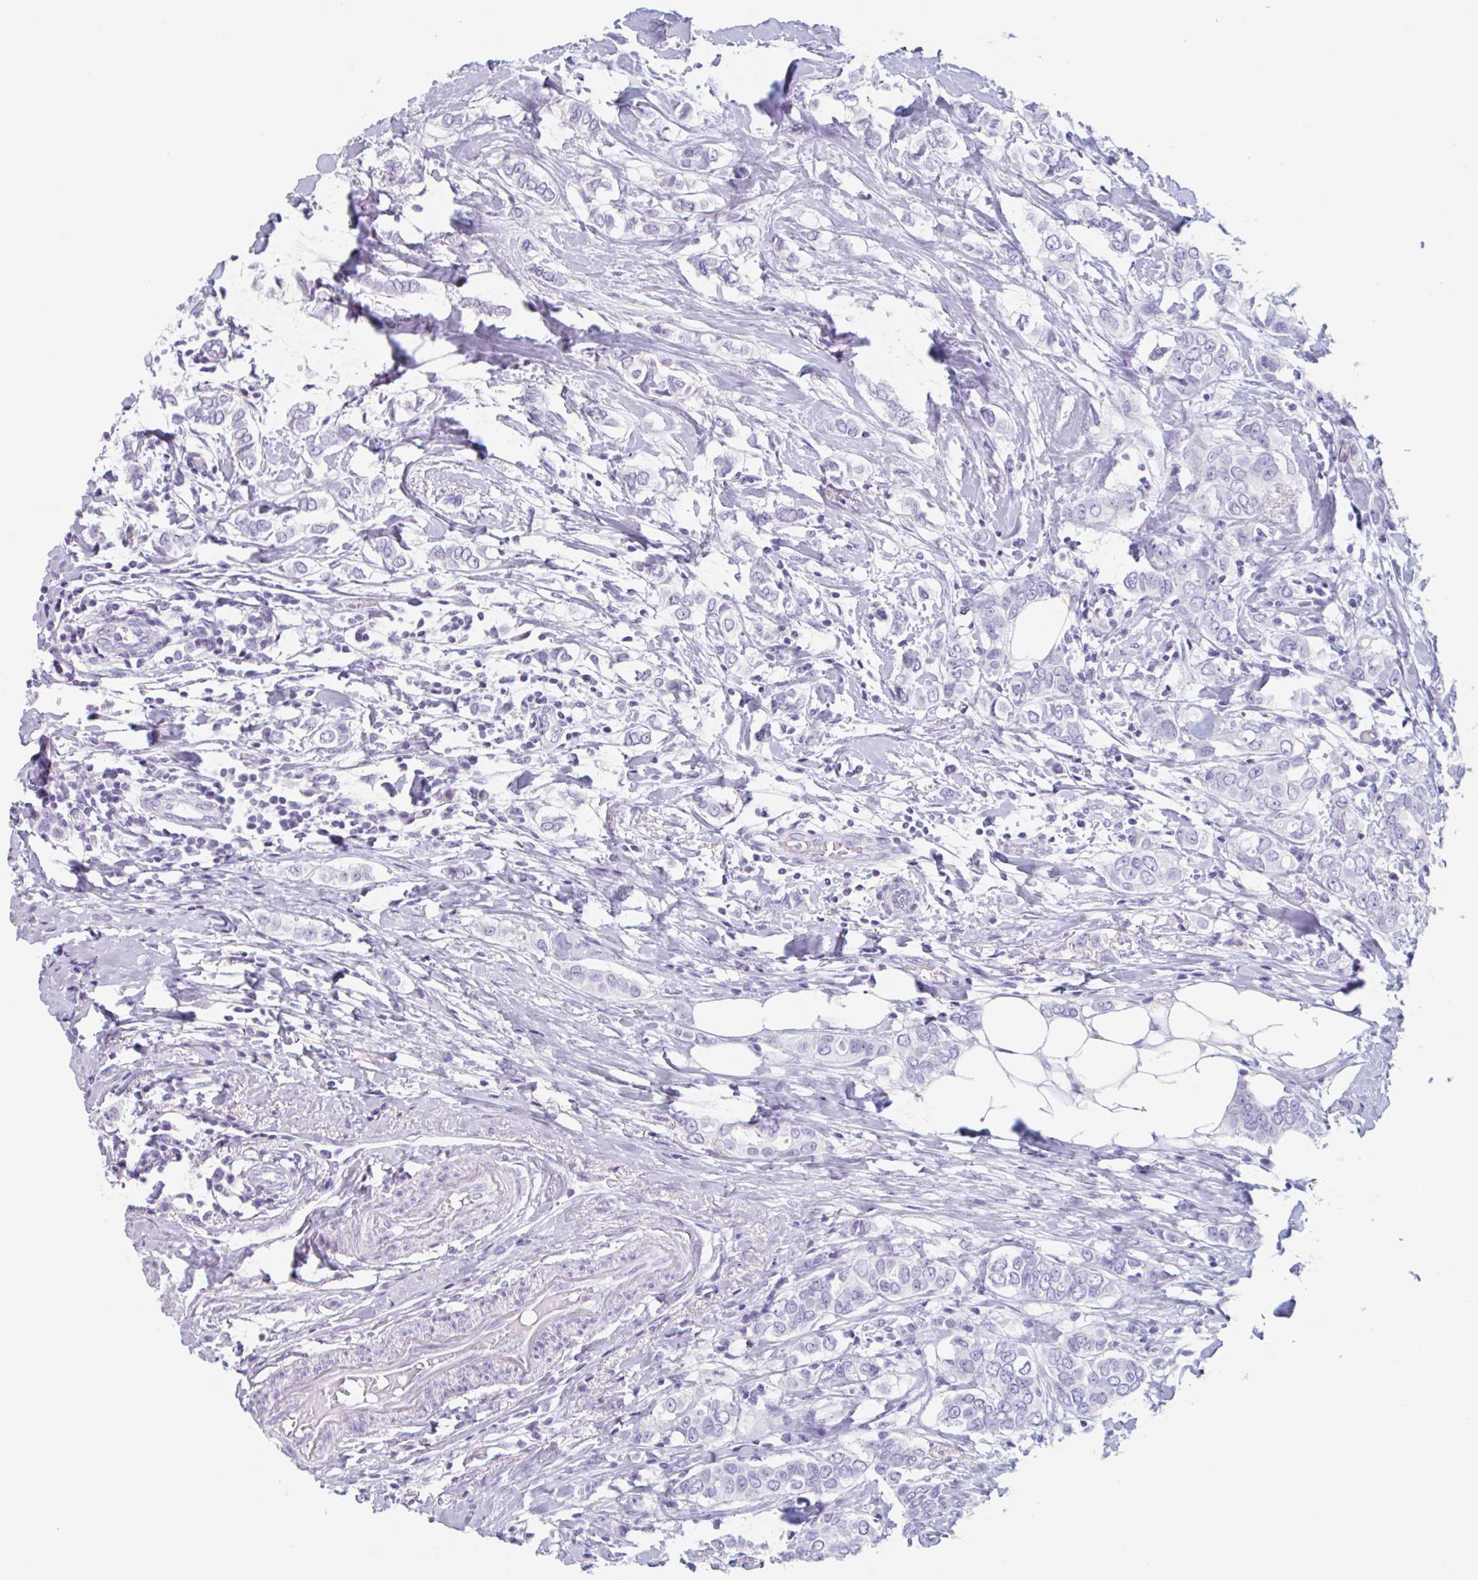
{"staining": {"intensity": "negative", "quantity": "none", "location": "none"}, "tissue": "breast cancer", "cell_type": "Tumor cells", "image_type": "cancer", "snomed": [{"axis": "morphology", "description": "Lobular carcinoma"}, {"axis": "topography", "description": "Breast"}], "caption": "DAB immunohistochemical staining of lobular carcinoma (breast) displays no significant expression in tumor cells.", "gene": "EMC4", "patient": {"sex": "female", "age": 51}}